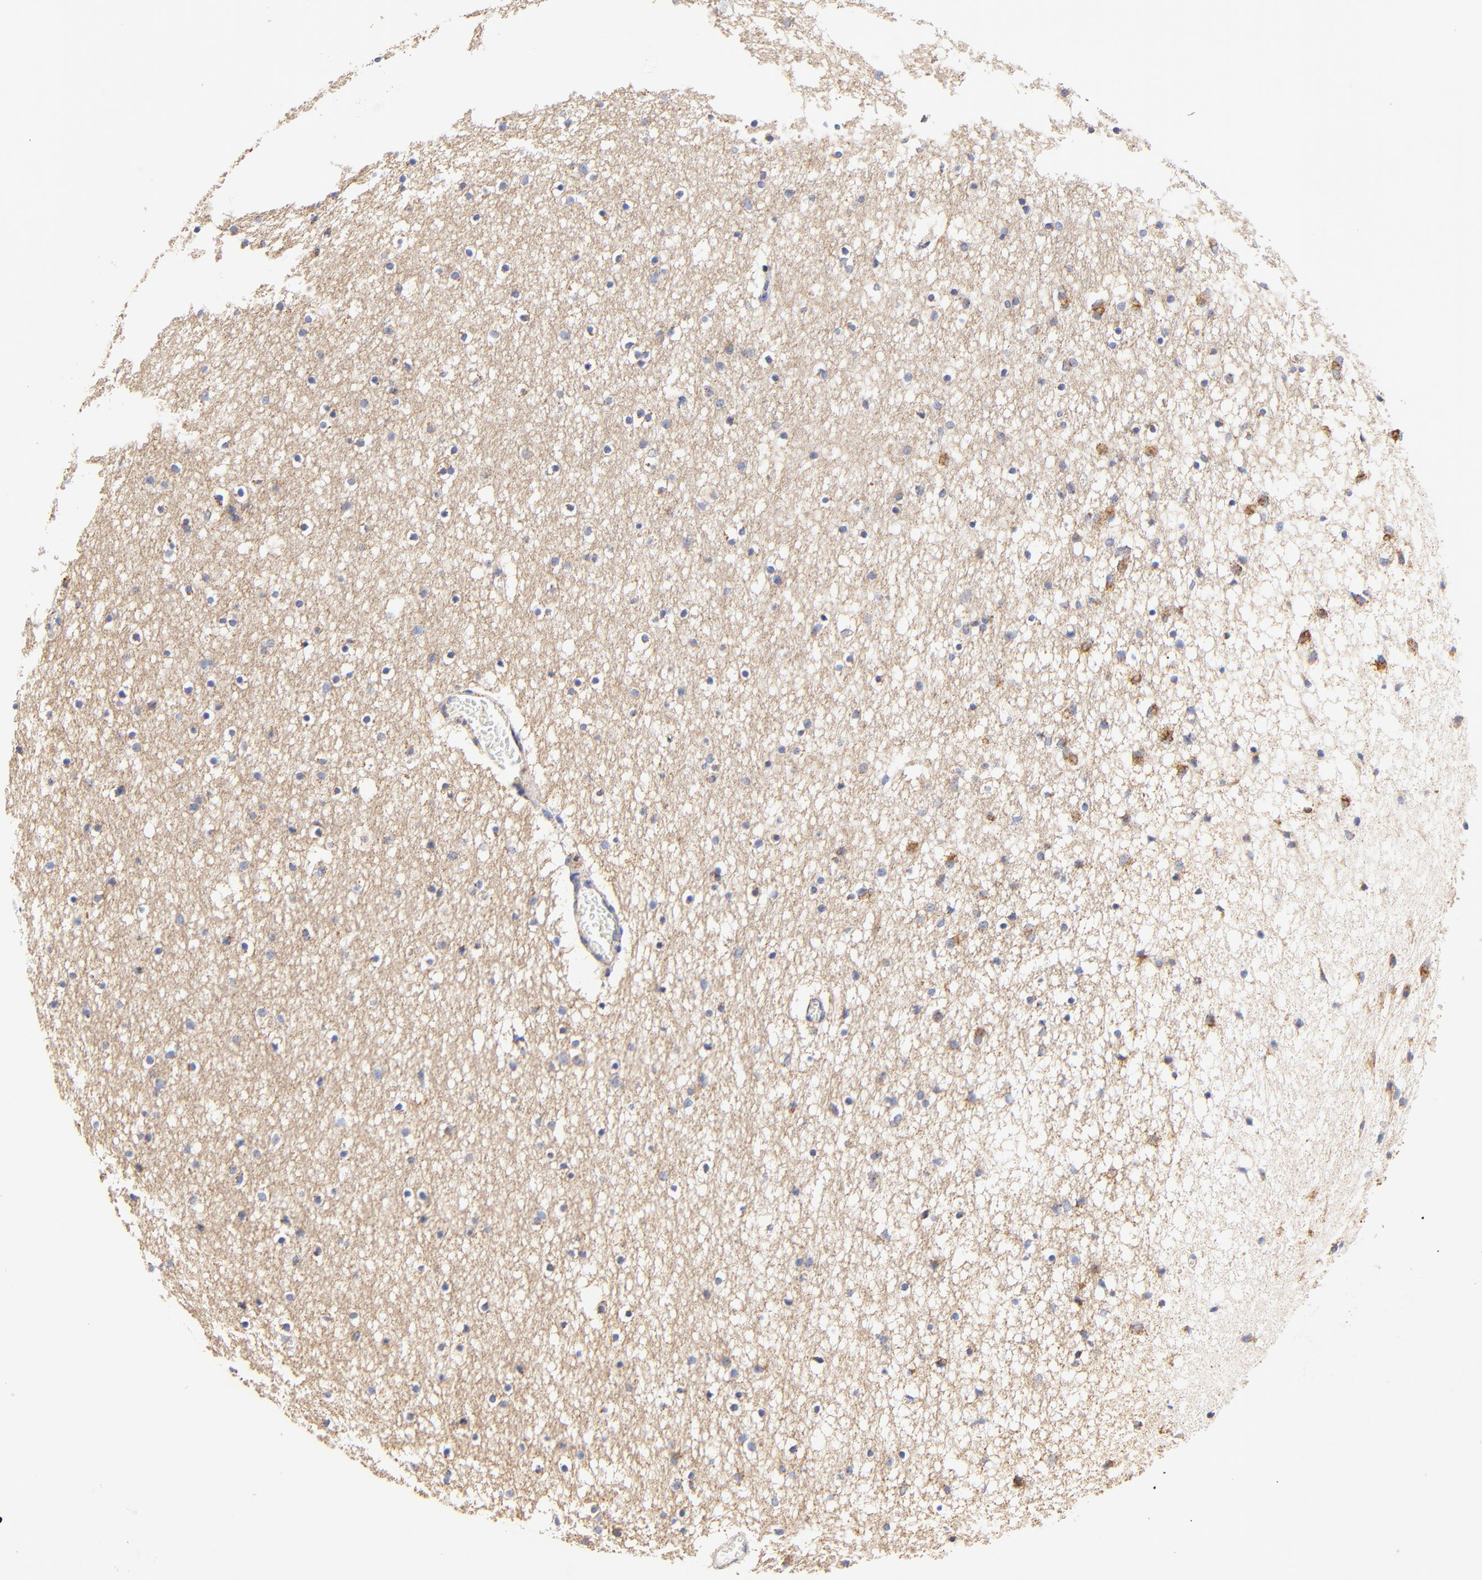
{"staining": {"intensity": "negative", "quantity": "none", "location": "none"}, "tissue": "caudate", "cell_type": "Glial cells", "image_type": "normal", "snomed": [{"axis": "morphology", "description": "Normal tissue, NOS"}, {"axis": "topography", "description": "Lateral ventricle wall"}], "caption": "Histopathology image shows no protein expression in glial cells of unremarkable caudate. (IHC, brightfield microscopy, high magnification).", "gene": "ATP5F1D", "patient": {"sex": "male", "age": 45}}